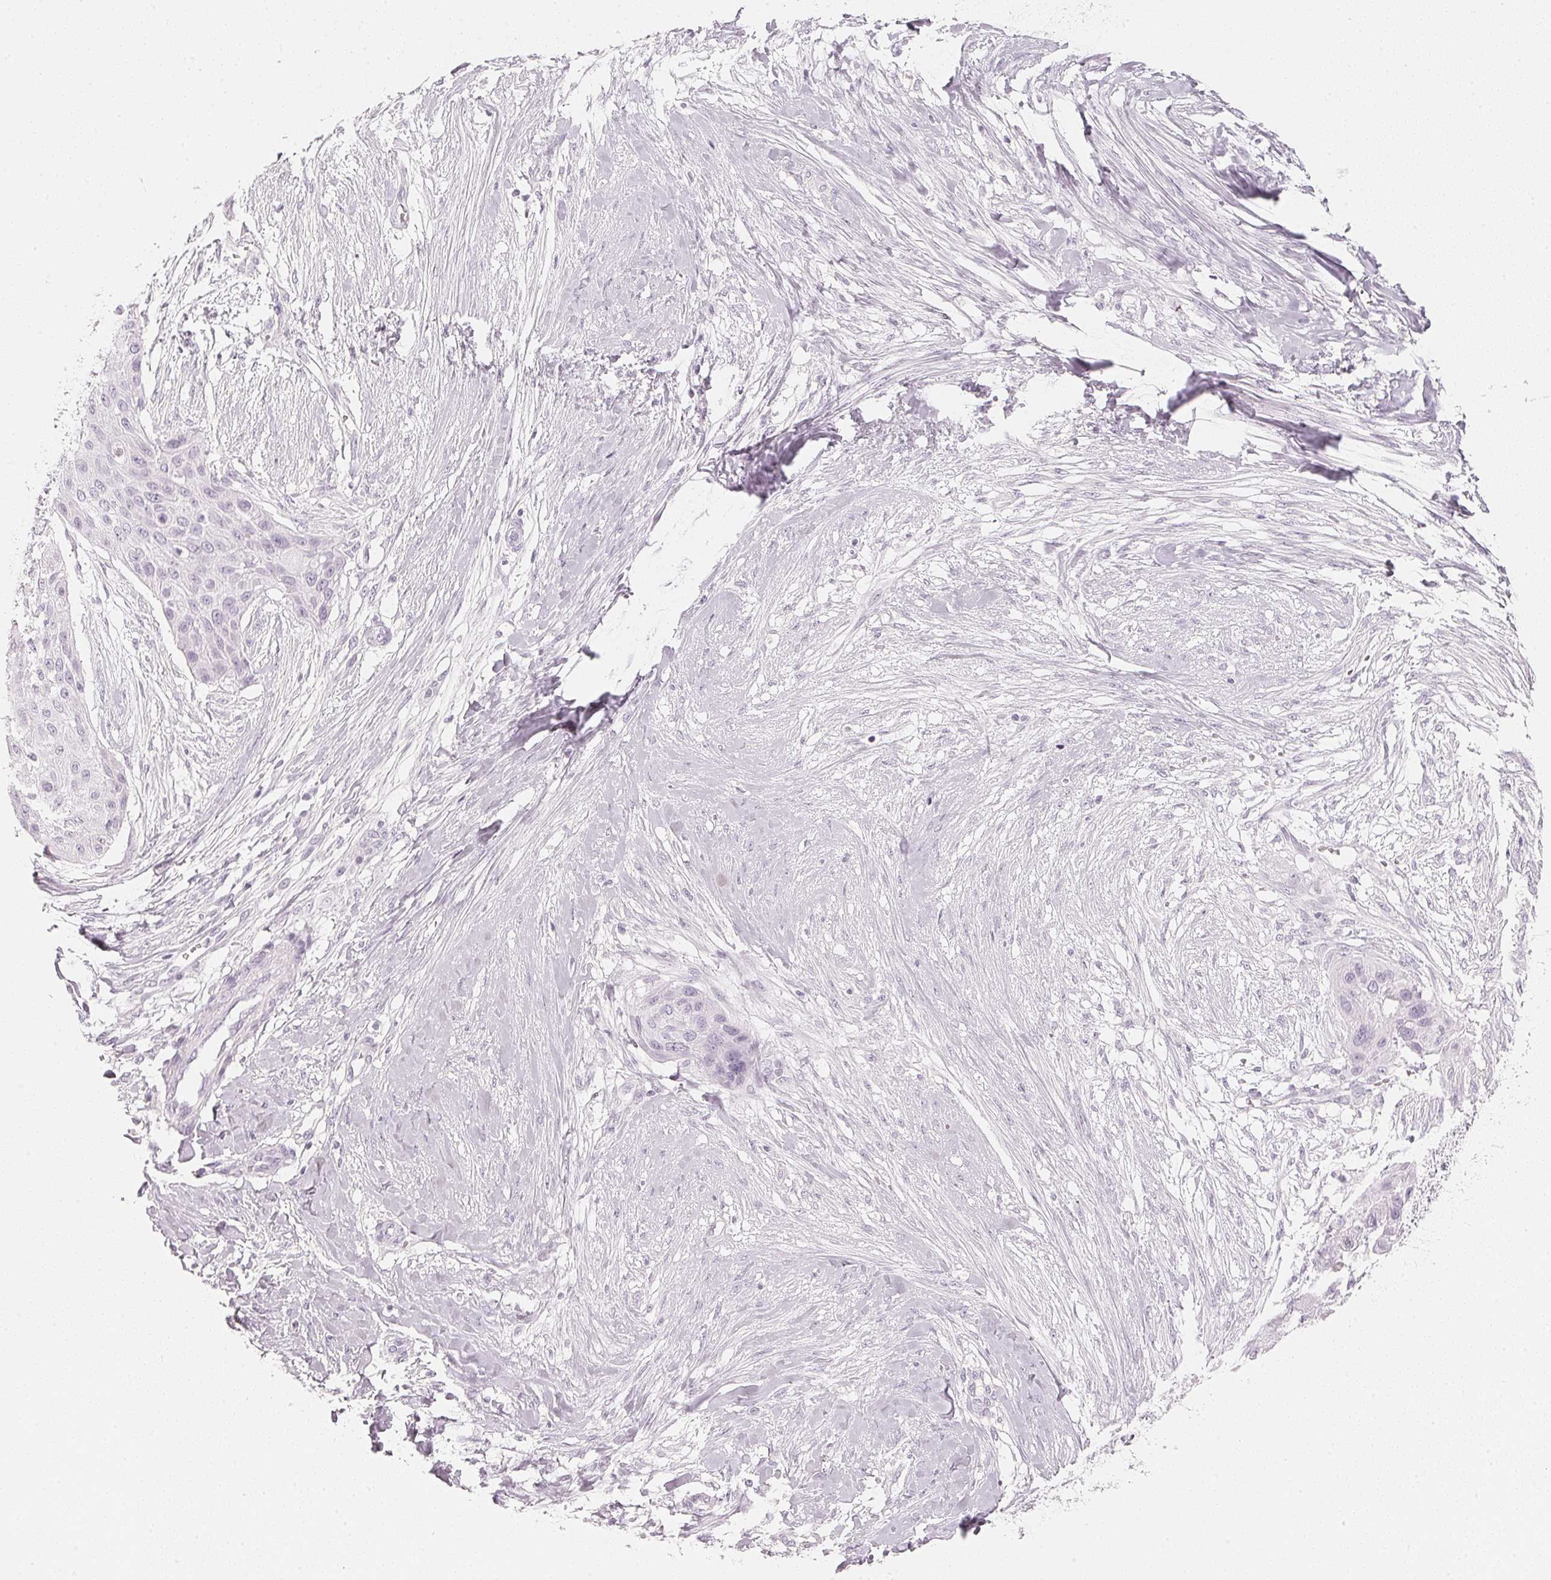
{"staining": {"intensity": "negative", "quantity": "none", "location": "none"}, "tissue": "skin cancer", "cell_type": "Tumor cells", "image_type": "cancer", "snomed": [{"axis": "morphology", "description": "Squamous cell carcinoma, NOS"}, {"axis": "topography", "description": "Skin"}], "caption": "Immunohistochemistry (IHC) of human squamous cell carcinoma (skin) shows no staining in tumor cells.", "gene": "SLC22A8", "patient": {"sex": "female", "age": 87}}